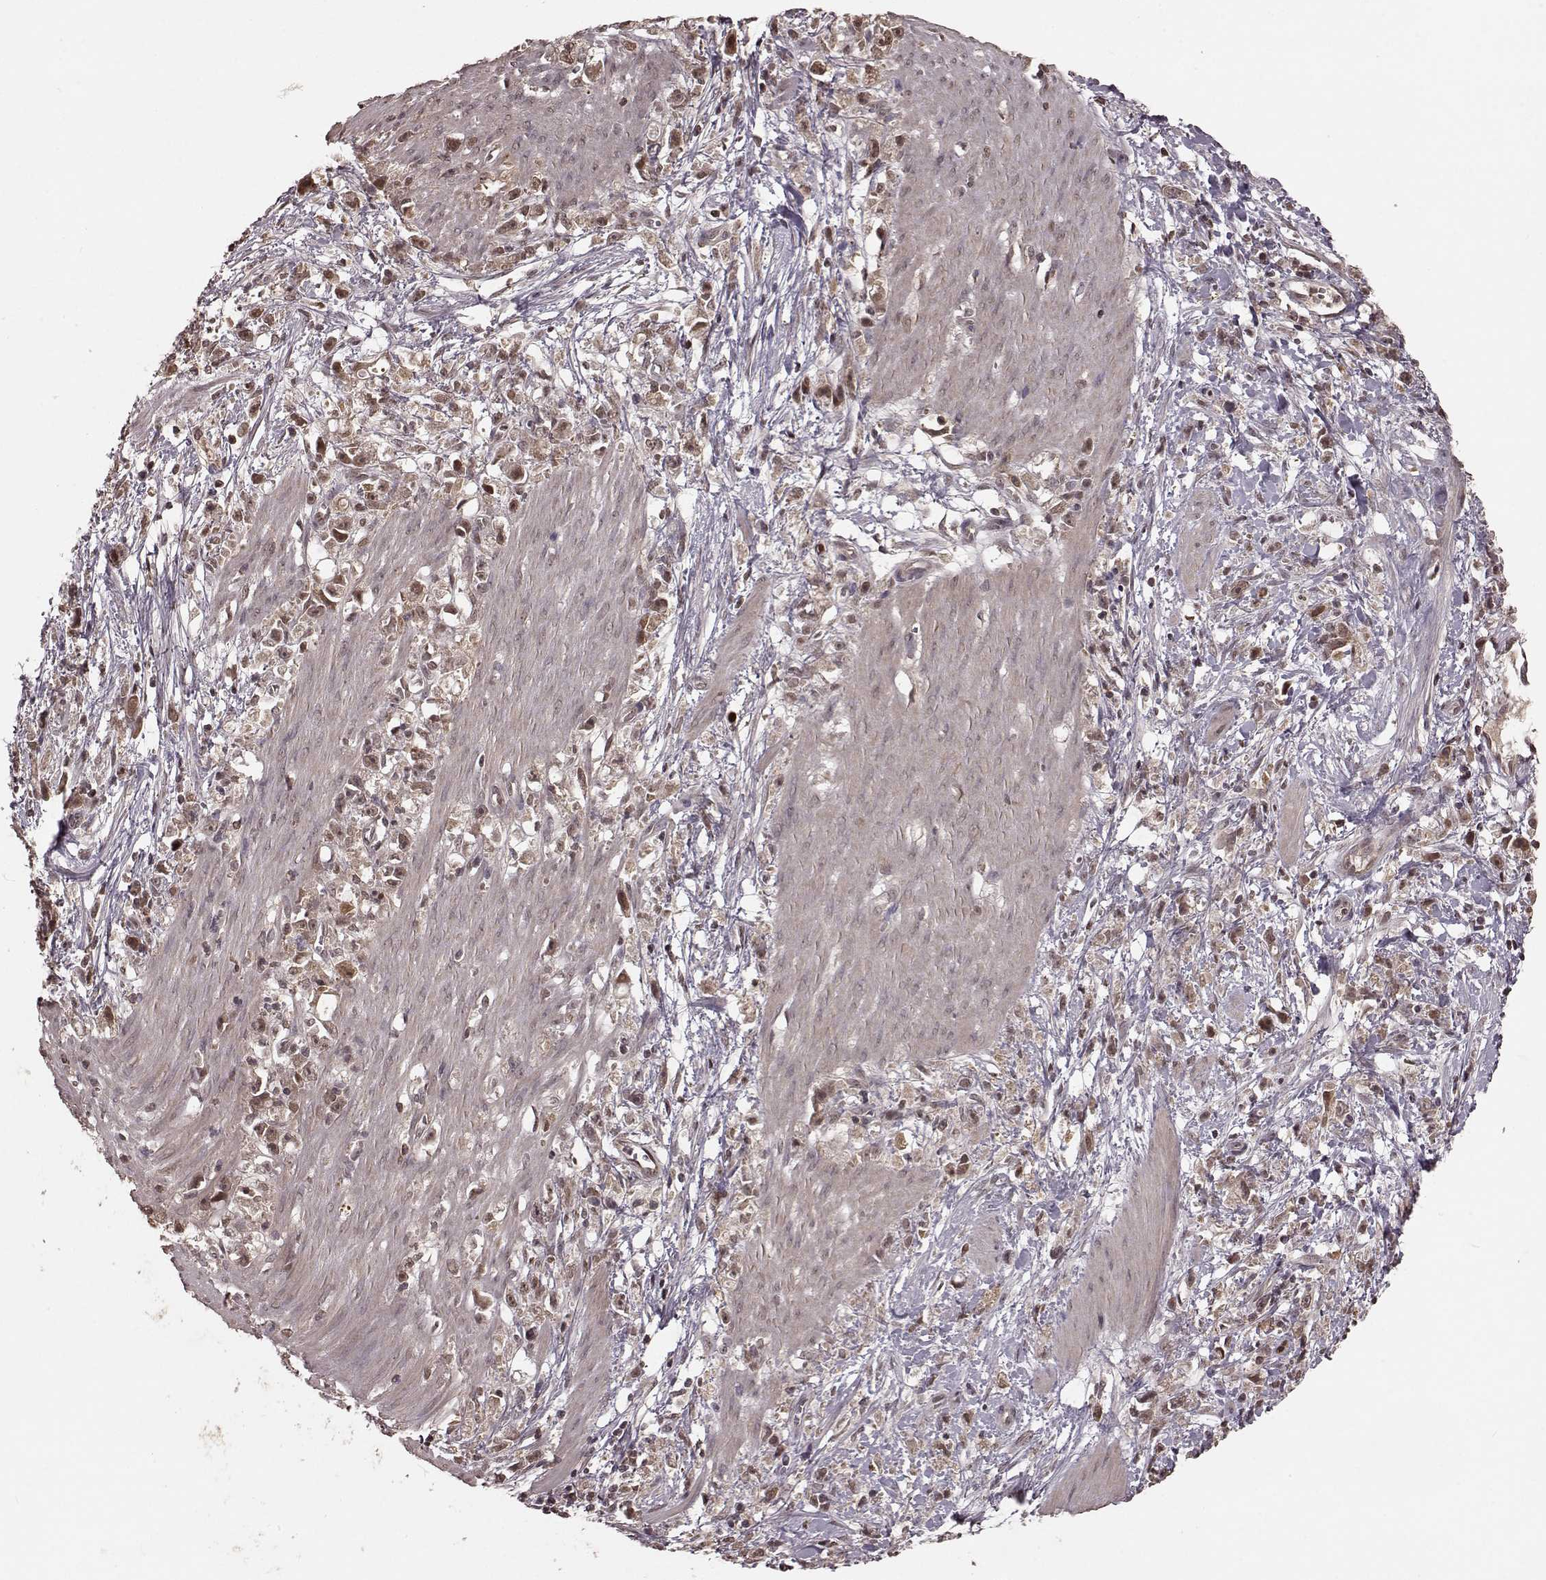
{"staining": {"intensity": "weak", "quantity": "25%-75%", "location": "cytoplasmic/membranous,nuclear"}, "tissue": "stomach cancer", "cell_type": "Tumor cells", "image_type": "cancer", "snomed": [{"axis": "morphology", "description": "Adenocarcinoma, NOS"}, {"axis": "topography", "description": "Stomach"}], "caption": "Immunohistochemistry staining of stomach cancer (adenocarcinoma), which displays low levels of weak cytoplasmic/membranous and nuclear staining in about 25%-75% of tumor cells indicating weak cytoplasmic/membranous and nuclear protein expression. The staining was performed using DAB (brown) for protein detection and nuclei were counterstained in hematoxylin (blue).", "gene": "GSS", "patient": {"sex": "female", "age": 59}}